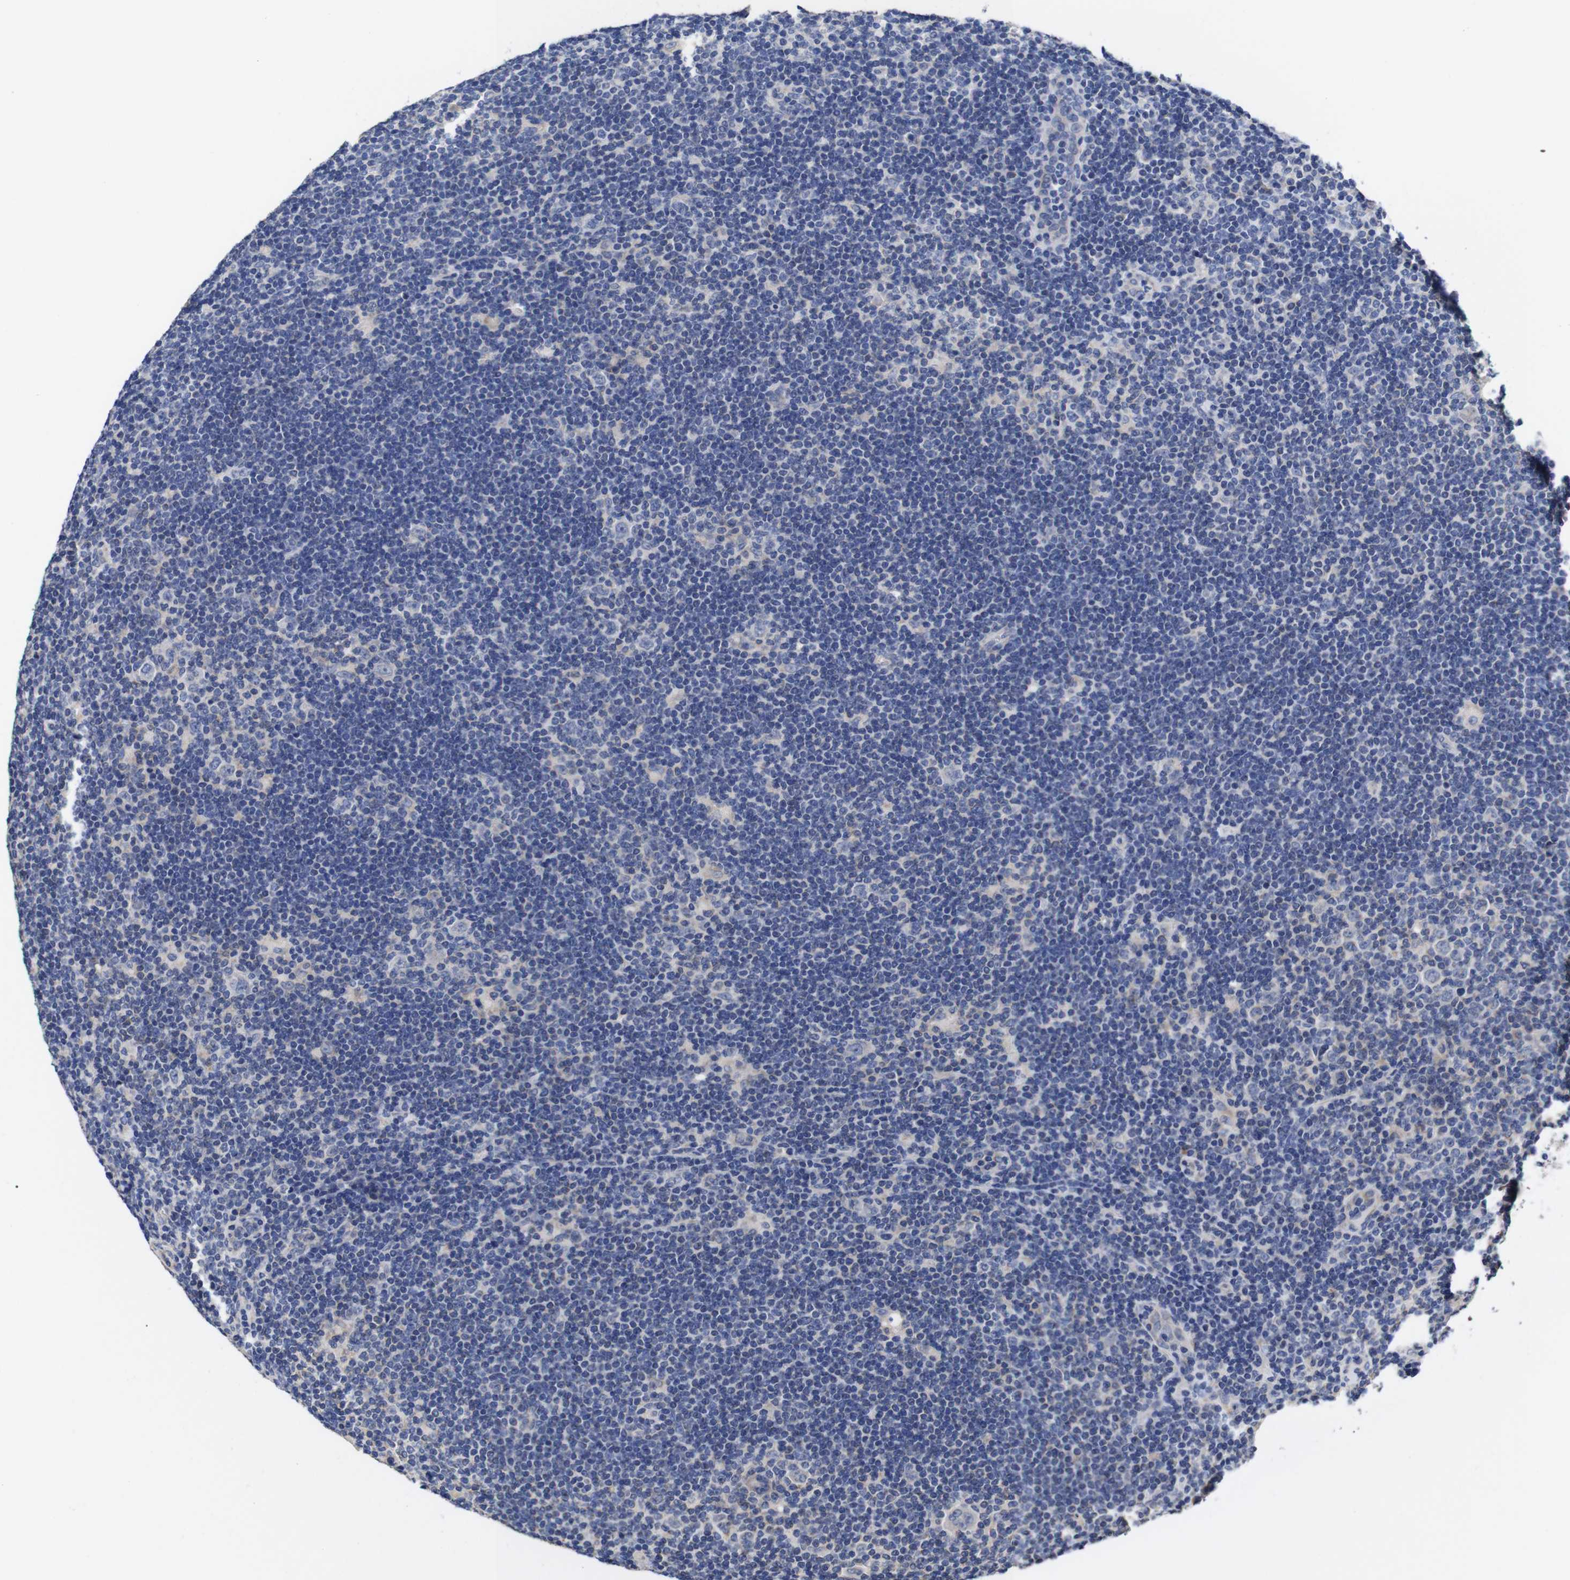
{"staining": {"intensity": "negative", "quantity": "none", "location": "none"}, "tissue": "lymphoma", "cell_type": "Tumor cells", "image_type": "cancer", "snomed": [{"axis": "morphology", "description": "Hodgkin's disease, NOS"}, {"axis": "topography", "description": "Lymph node"}], "caption": "Immunohistochemical staining of human lymphoma displays no significant staining in tumor cells.", "gene": "OPN3", "patient": {"sex": "female", "age": 57}}